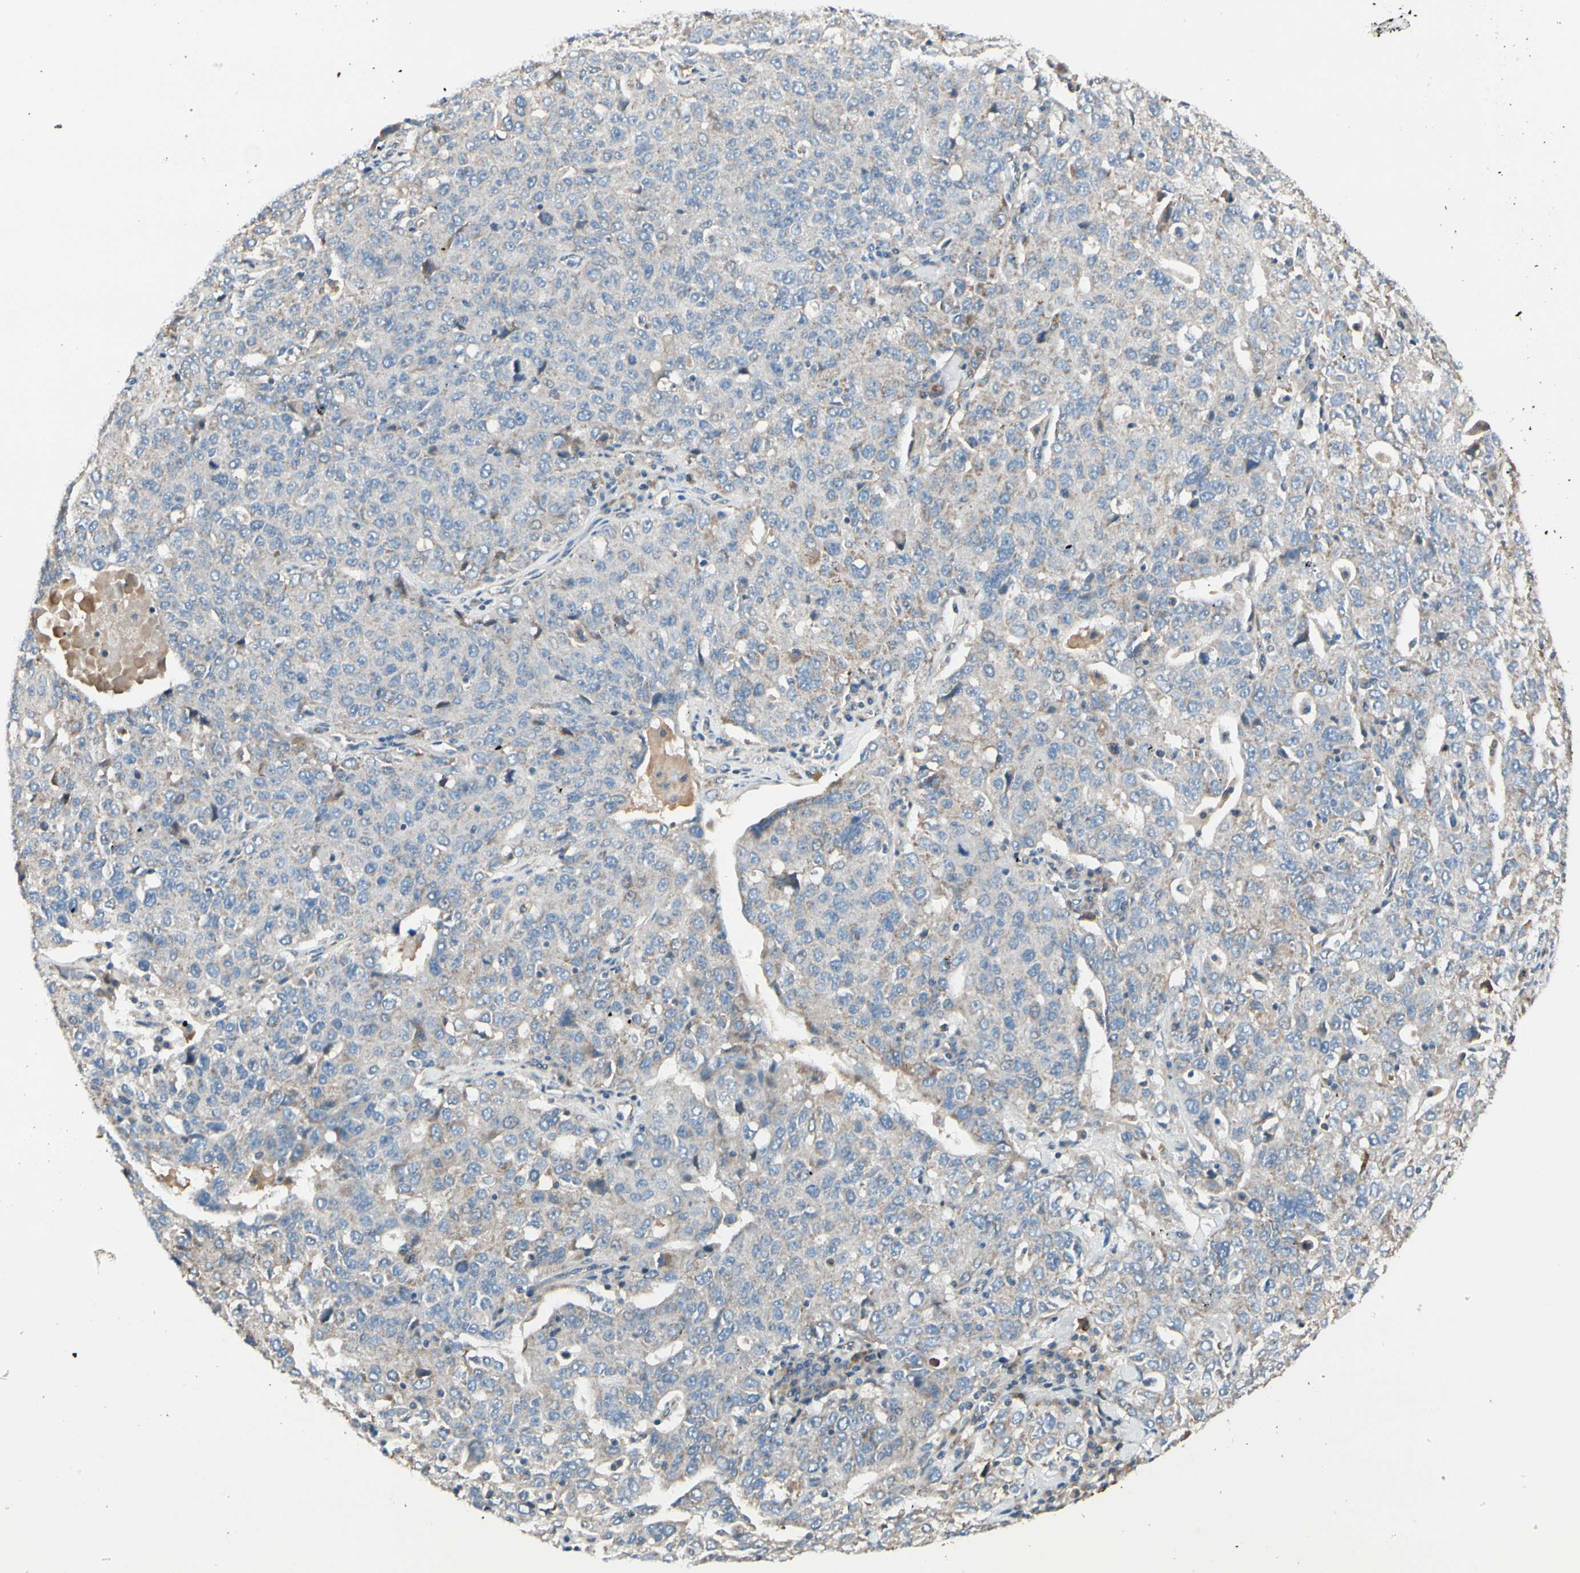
{"staining": {"intensity": "weak", "quantity": ">75%", "location": "cytoplasmic/membranous"}, "tissue": "ovarian cancer", "cell_type": "Tumor cells", "image_type": "cancer", "snomed": [{"axis": "morphology", "description": "Carcinoma, endometroid"}, {"axis": "topography", "description": "Ovary"}], "caption": "An IHC micrograph of tumor tissue is shown. Protein staining in brown shows weak cytoplasmic/membranous positivity in ovarian cancer (endometroid carcinoma) within tumor cells.", "gene": "EPHA3", "patient": {"sex": "female", "age": 62}}